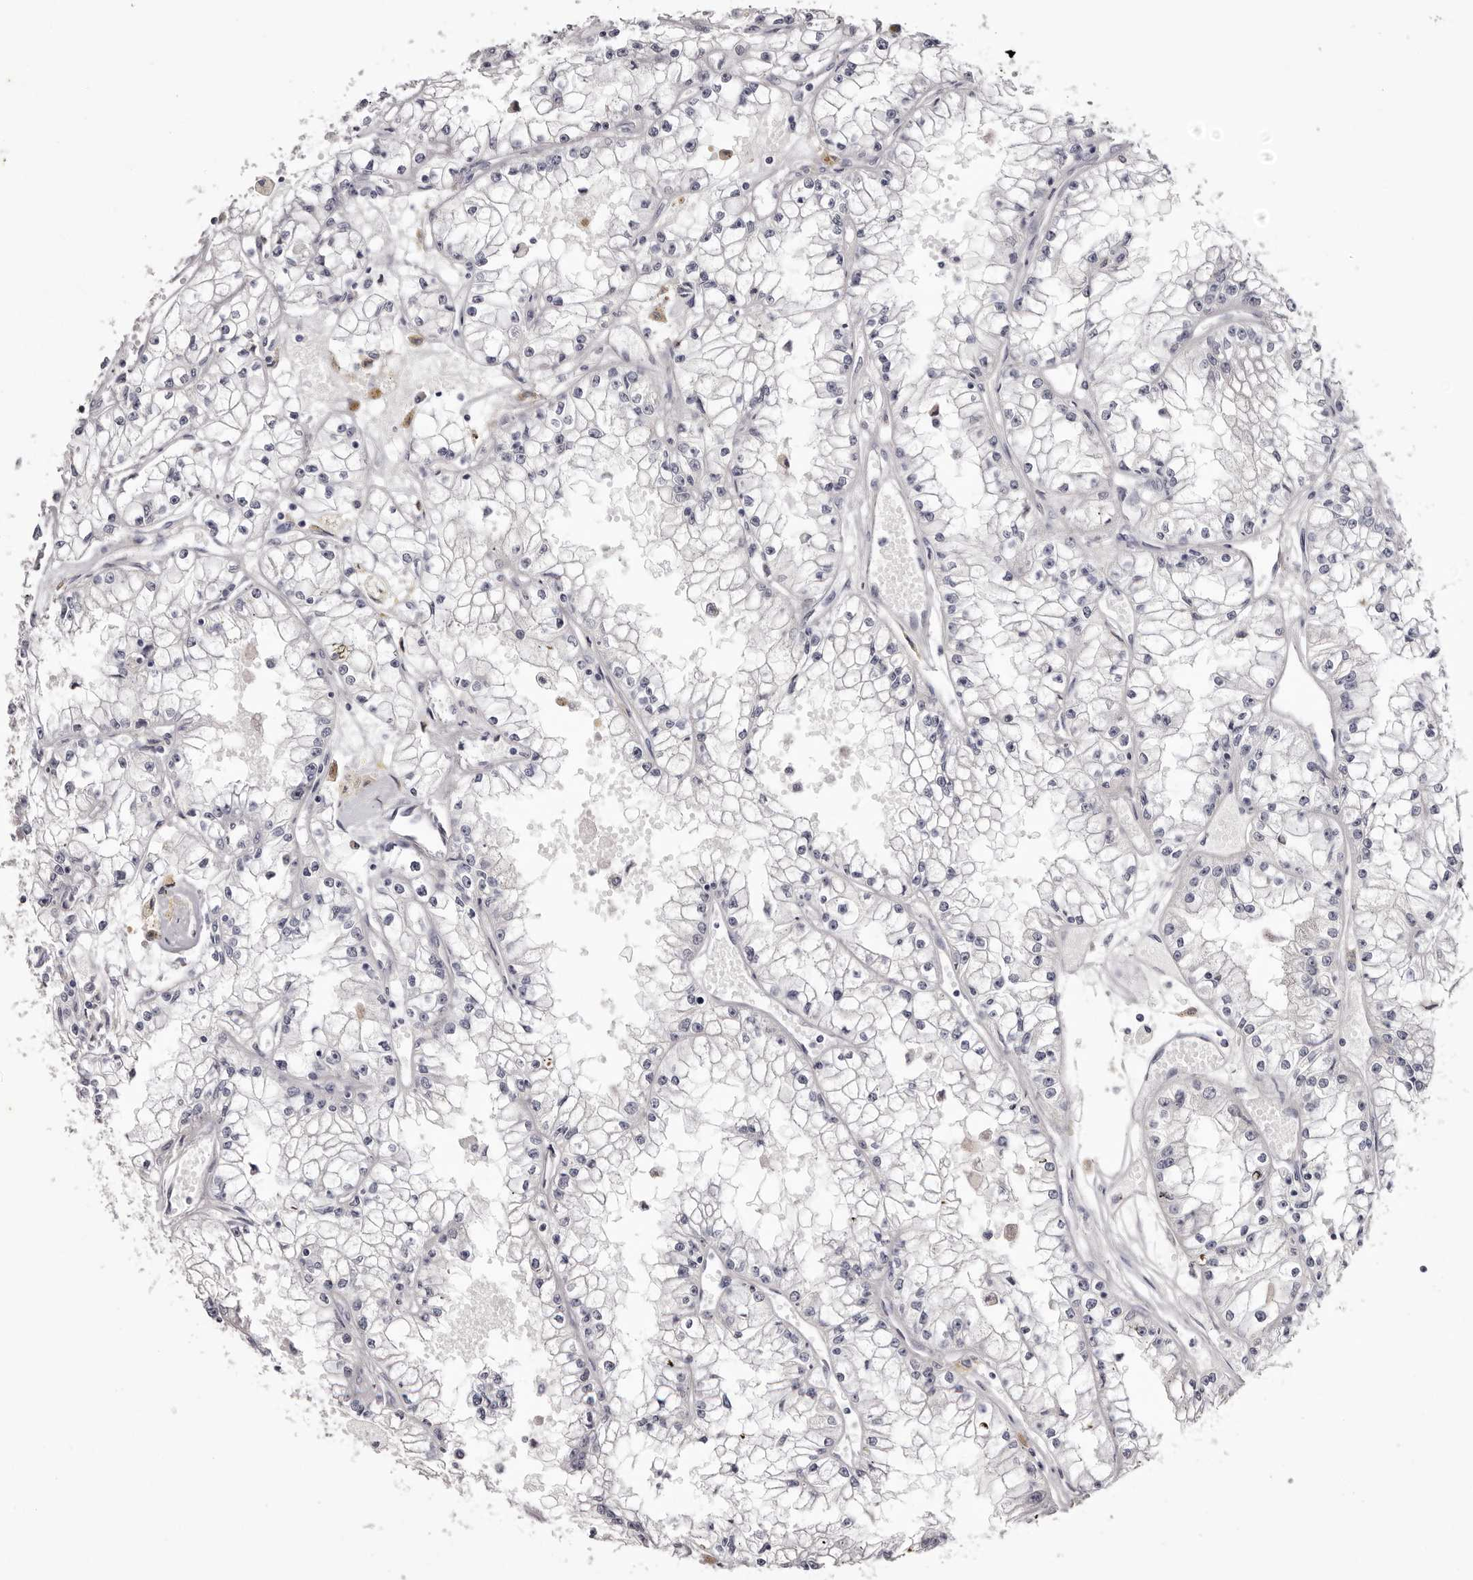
{"staining": {"intensity": "negative", "quantity": "none", "location": "none"}, "tissue": "renal cancer", "cell_type": "Tumor cells", "image_type": "cancer", "snomed": [{"axis": "morphology", "description": "Adenocarcinoma, NOS"}, {"axis": "topography", "description": "Kidney"}], "caption": "This is a micrograph of immunohistochemistry staining of renal cancer, which shows no staining in tumor cells.", "gene": "CA6", "patient": {"sex": "male", "age": 56}}